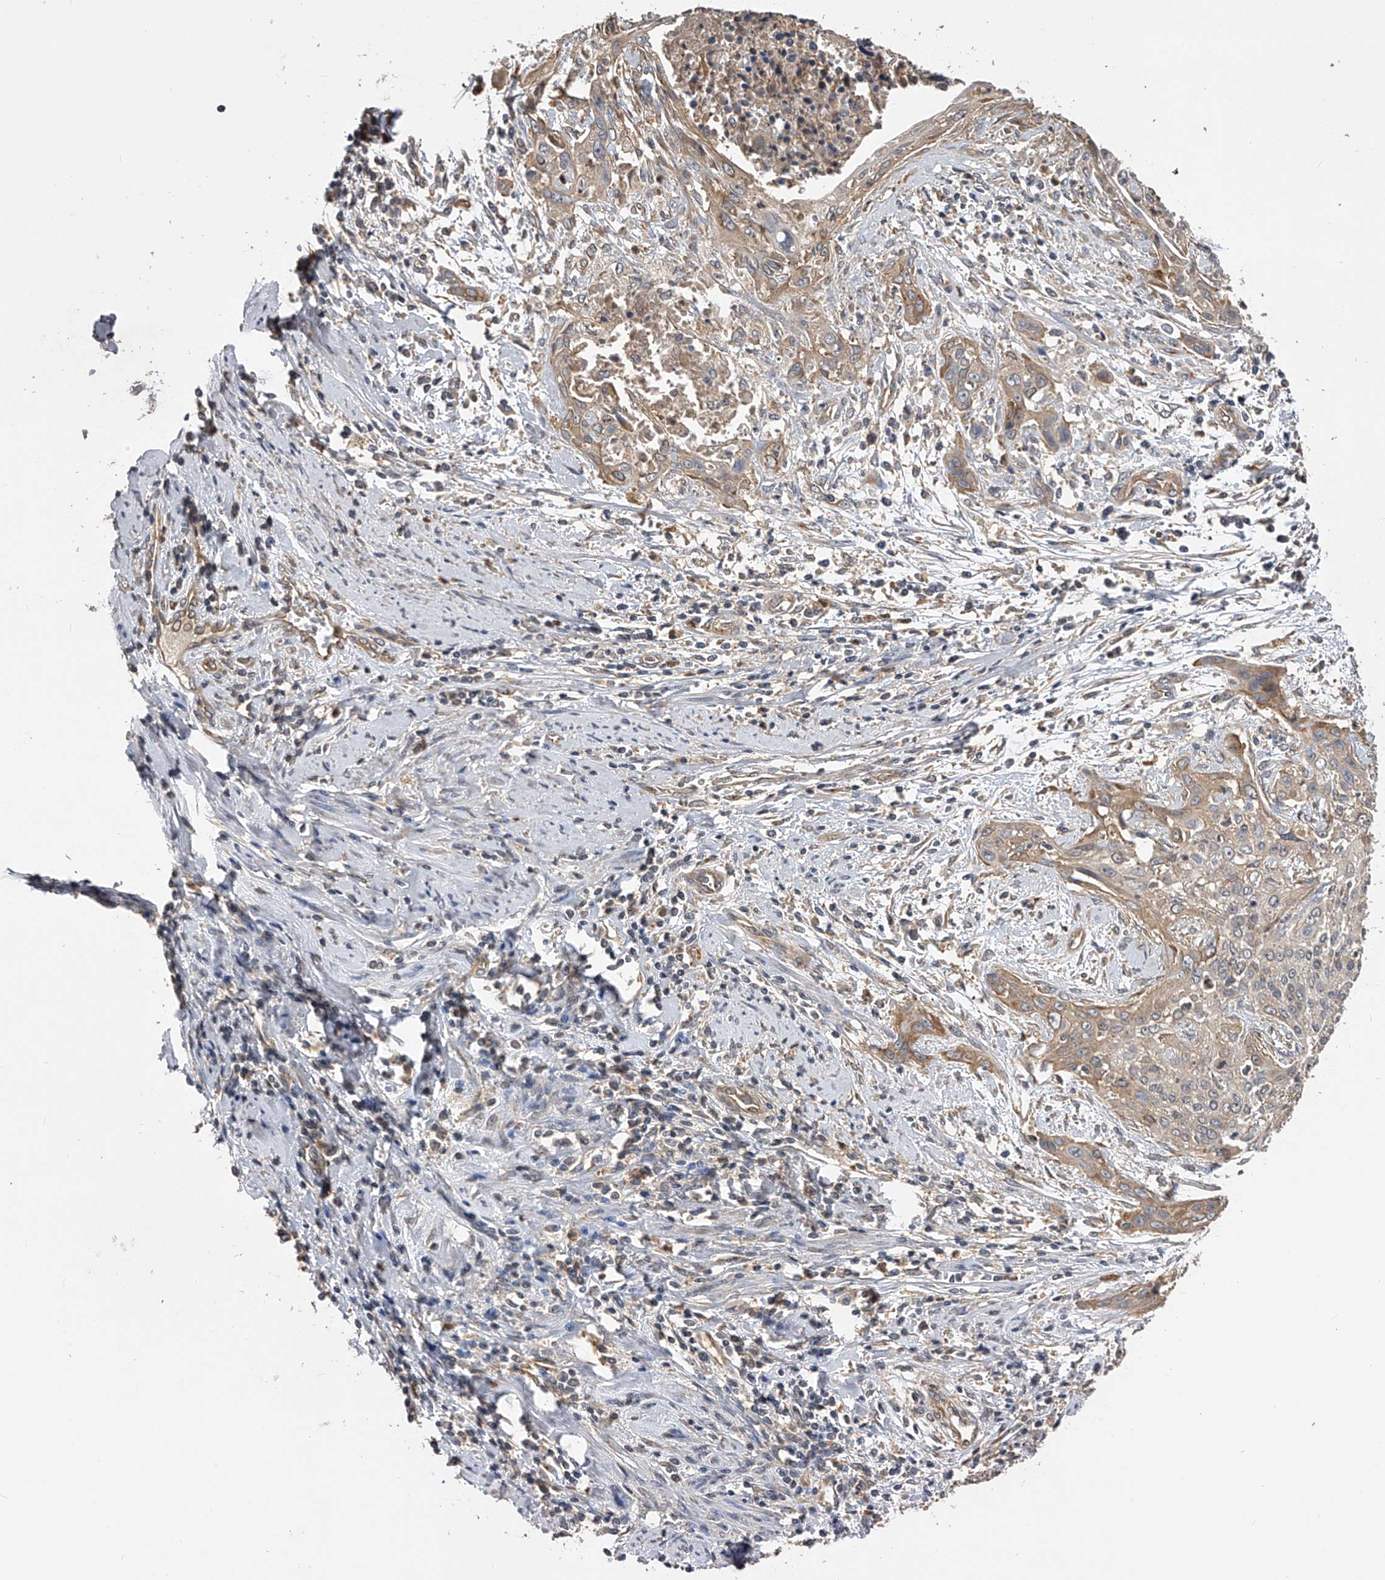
{"staining": {"intensity": "moderate", "quantity": "<25%", "location": "cytoplasmic/membranous"}, "tissue": "cervical cancer", "cell_type": "Tumor cells", "image_type": "cancer", "snomed": [{"axis": "morphology", "description": "Squamous cell carcinoma, NOS"}, {"axis": "topography", "description": "Cervix"}], "caption": "Moderate cytoplasmic/membranous expression for a protein is seen in approximately <25% of tumor cells of cervical squamous cell carcinoma using immunohistochemistry.", "gene": "PTPRA", "patient": {"sex": "female", "age": 55}}